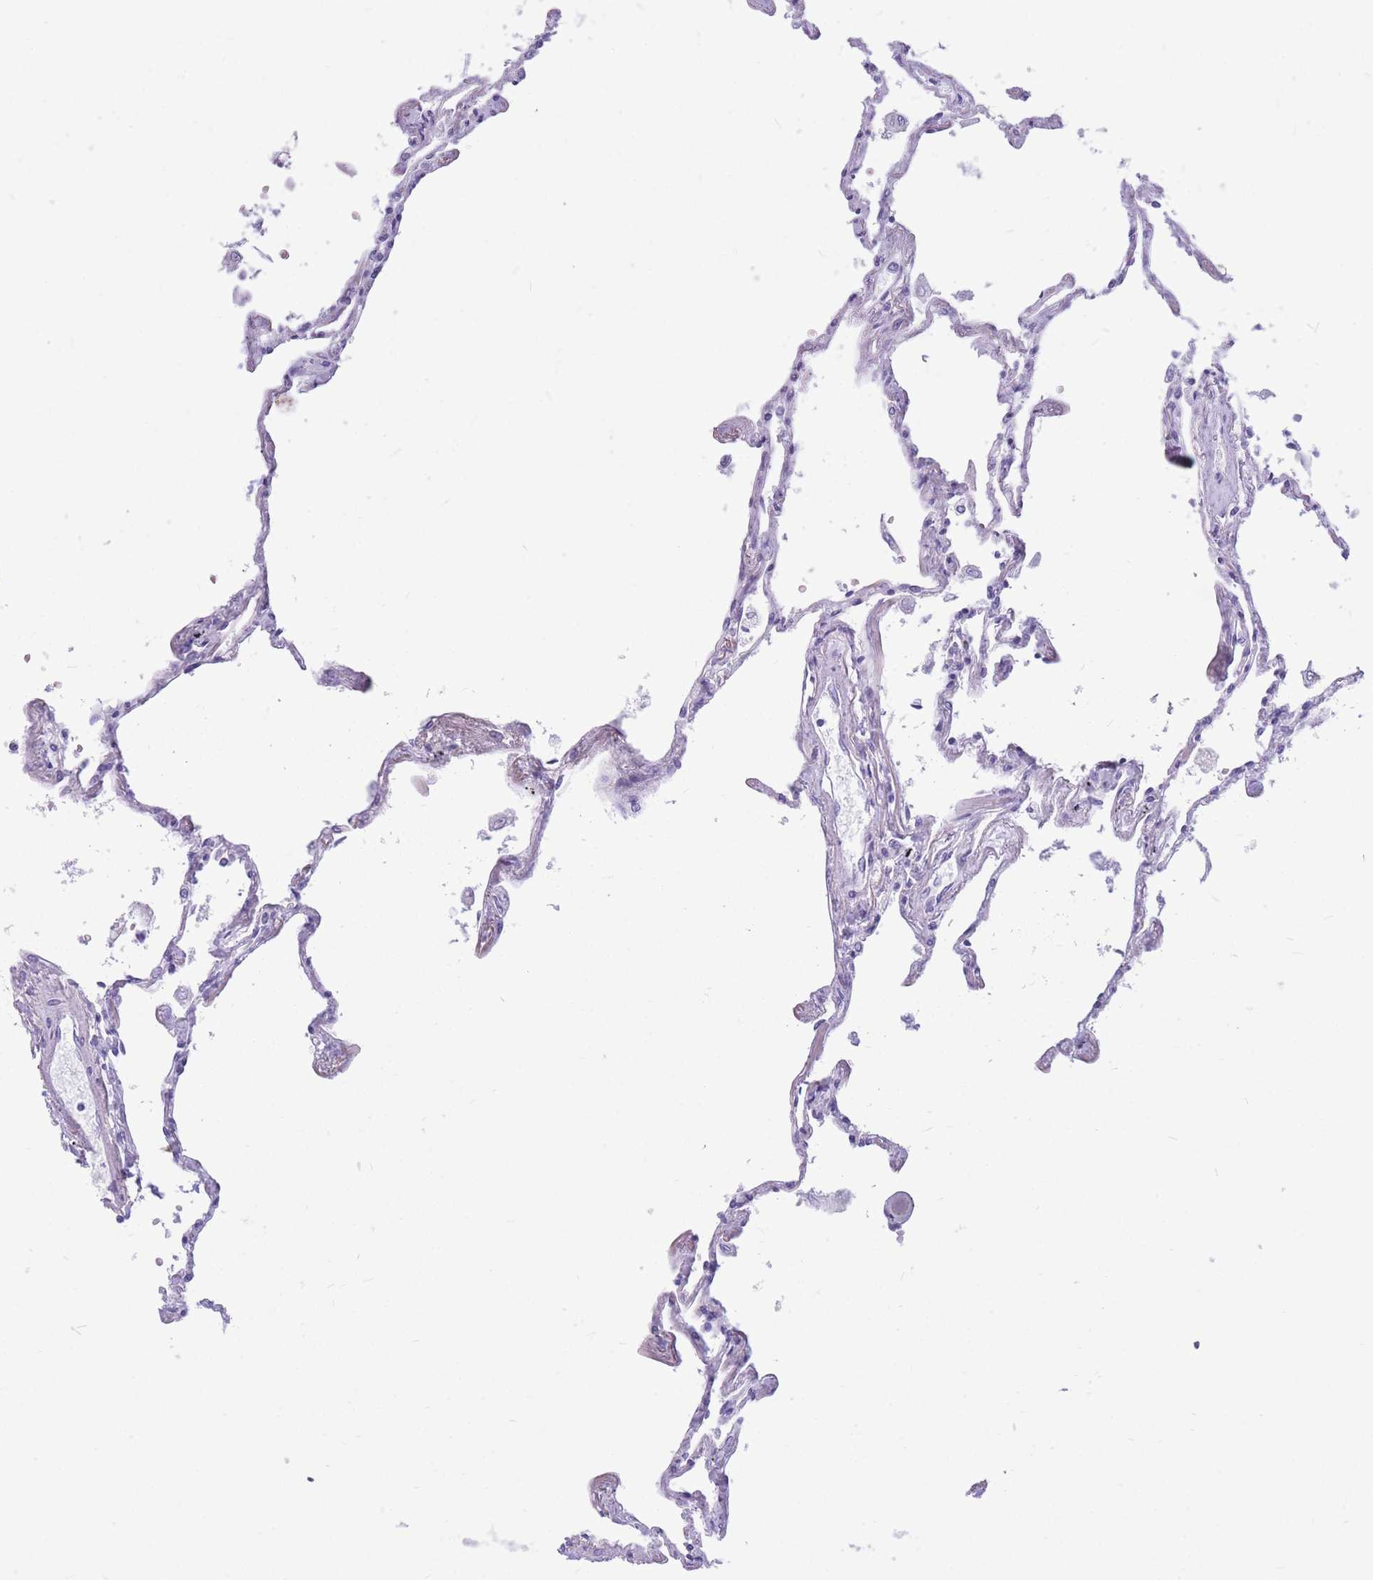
{"staining": {"intensity": "negative", "quantity": "none", "location": "none"}, "tissue": "lung", "cell_type": "Alveolar cells", "image_type": "normal", "snomed": [{"axis": "morphology", "description": "Normal tissue, NOS"}, {"axis": "topography", "description": "Lung"}], "caption": "IHC photomicrograph of unremarkable lung: human lung stained with DAB displays no significant protein staining in alveolar cells. (Brightfield microscopy of DAB IHC at high magnification).", "gene": "ZNF311", "patient": {"sex": "female", "age": 67}}